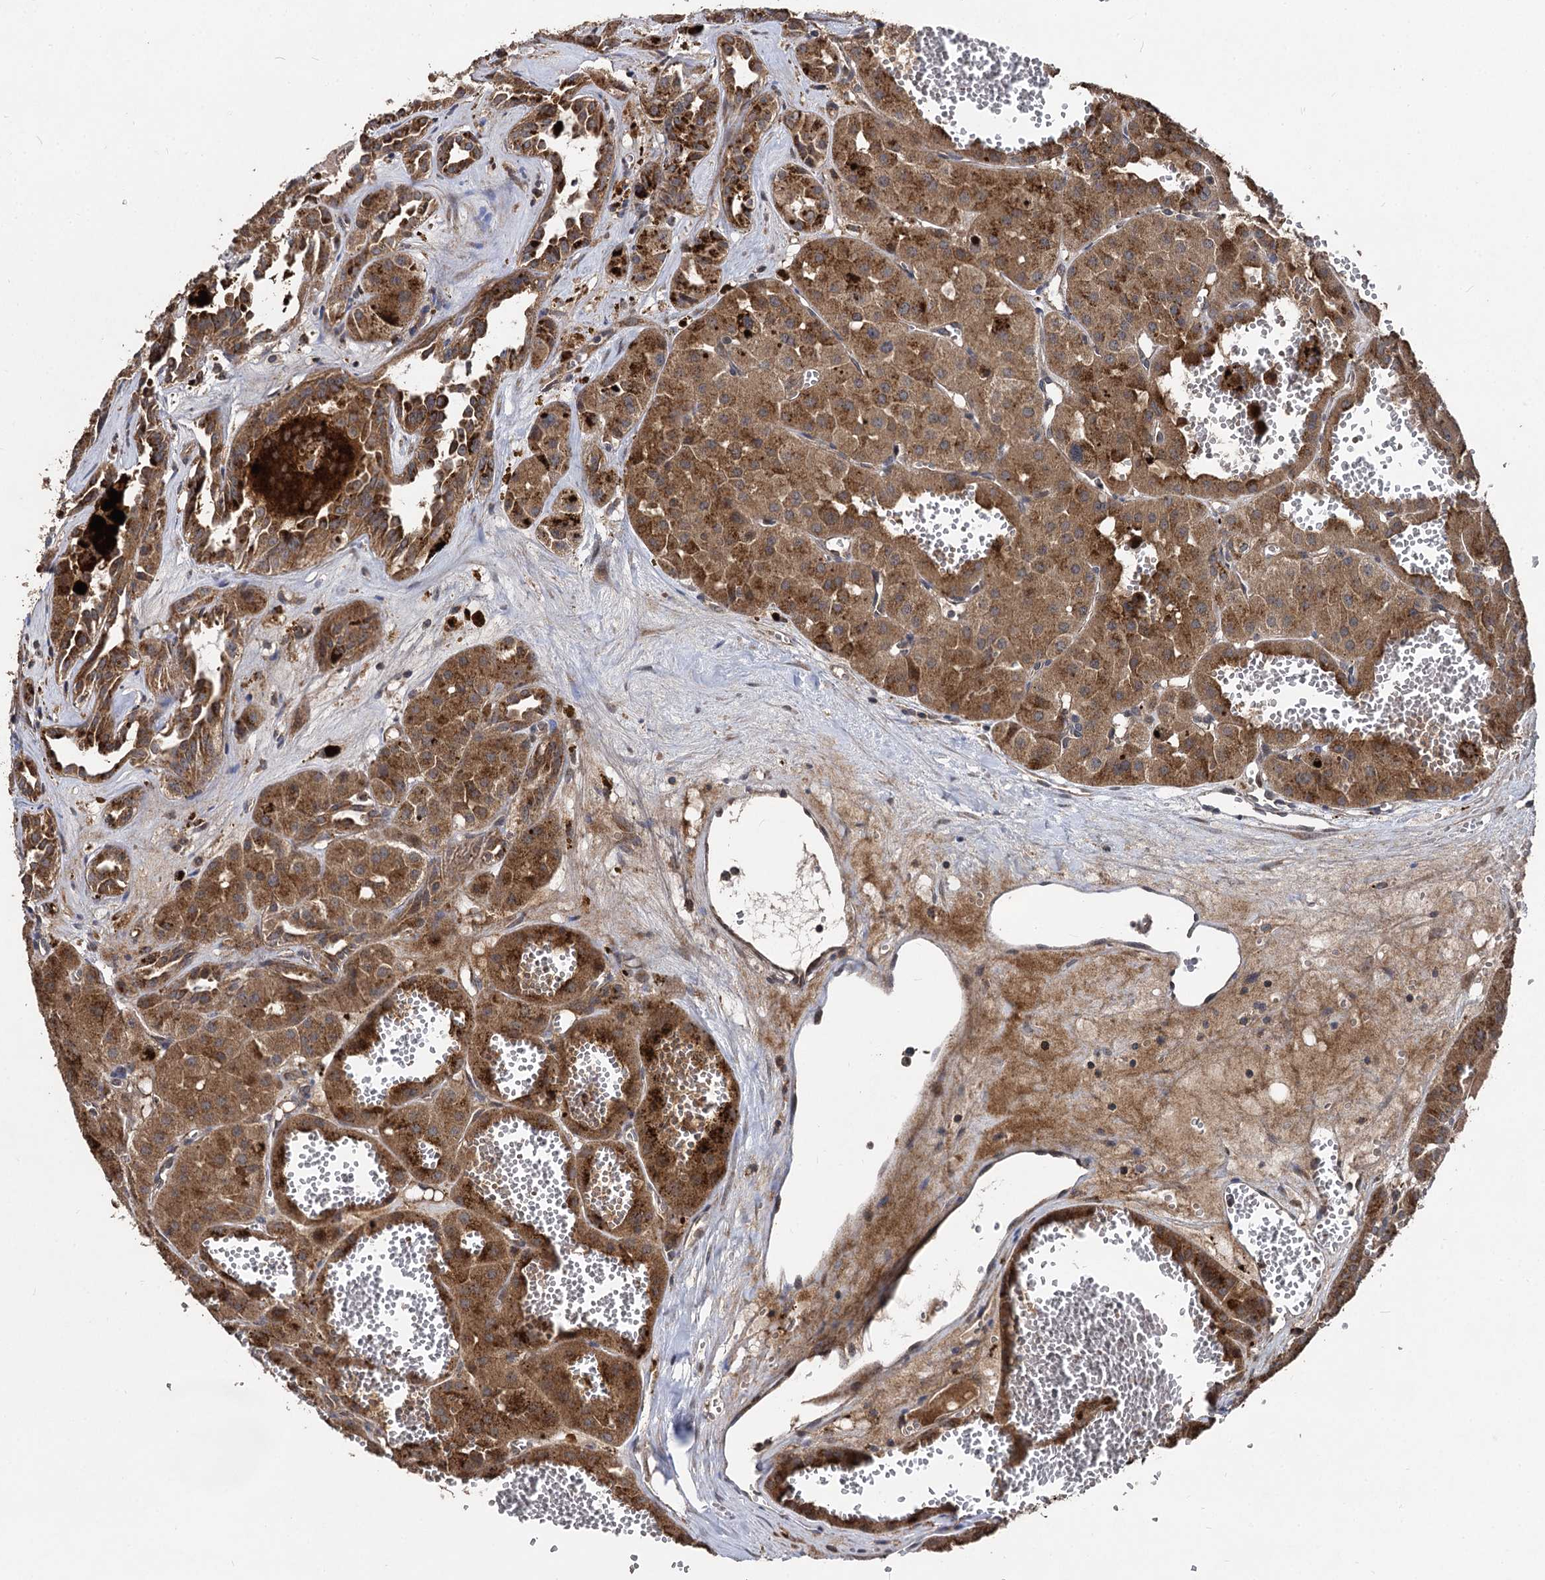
{"staining": {"intensity": "moderate", "quantity": ">75%", "location": "cytoplasmic/membranous"}, "tissue": "renal cancer", "cell_type": "Tumor cells", "image_type": "cancer", "snomed": [{"axis": "morphology", "description": "Carcinoma, NOS"}, {"axis": "topography", "description": "Kidney"}], "caption": "Tumor cells exhibit moderate cytoplasmic/membranous expression in about >75% of cells in carcinoma (renal). Nuclei are stained in blue.", "gene": "BCL2L2", "patient": {"sex": "female", "age": 75}}